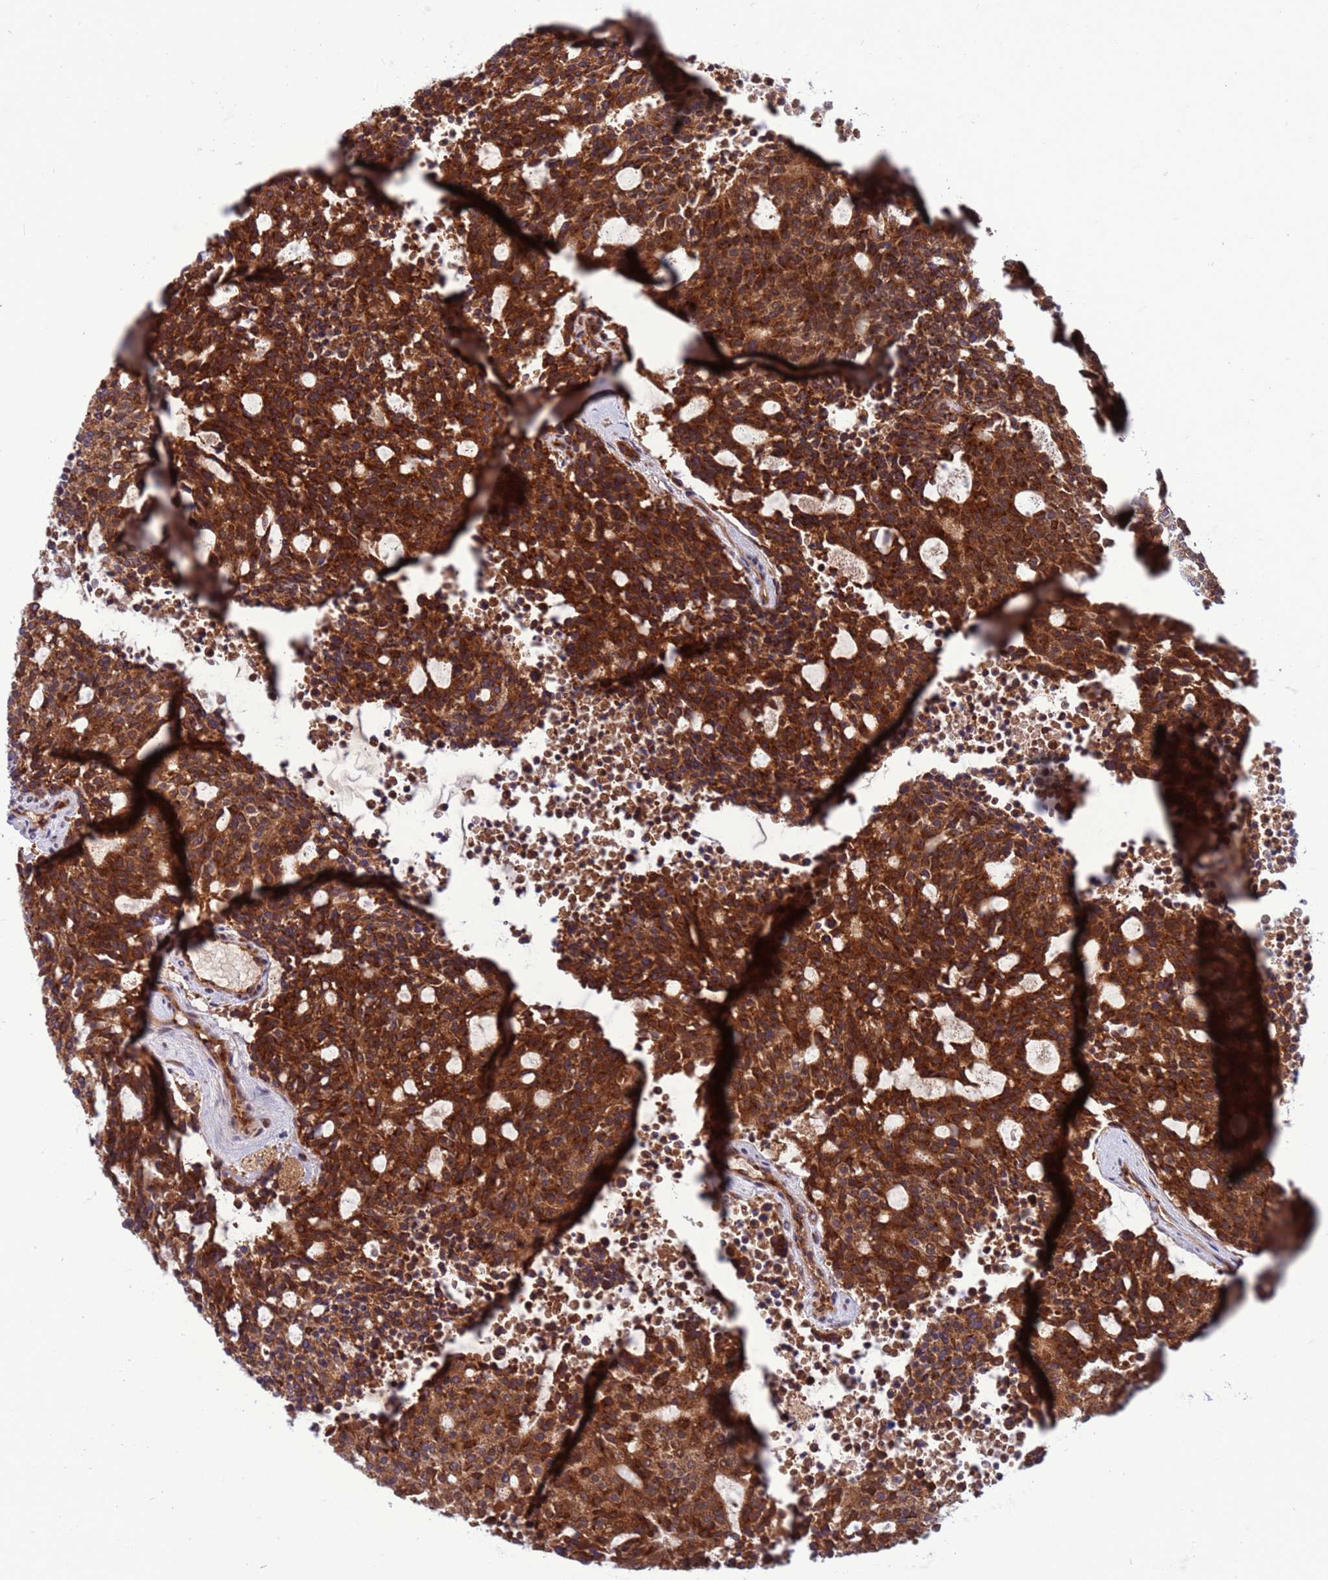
{"staining": {"intensity": "strong", "quantity": ">75%", "location": "cytoplasmic/membranous"}, "tissue": "carcinoid", "cell_type": "Tumor cells", "image_type": "cancer", "snomed": [{"axis": "morphology", "description": "Carcinoid, malignant, NOS"}, {"axis": "topography", "description": "Pancreas"}], "caption": "Malignant carcinoid was stained to show a protein in brown. There is high levels of strong cytoplasmic/membranous positivity in approximately >75% of tumor cells.", "gene": "ZC3HAV1", "patient": {"sex": "female", "age": 54}}